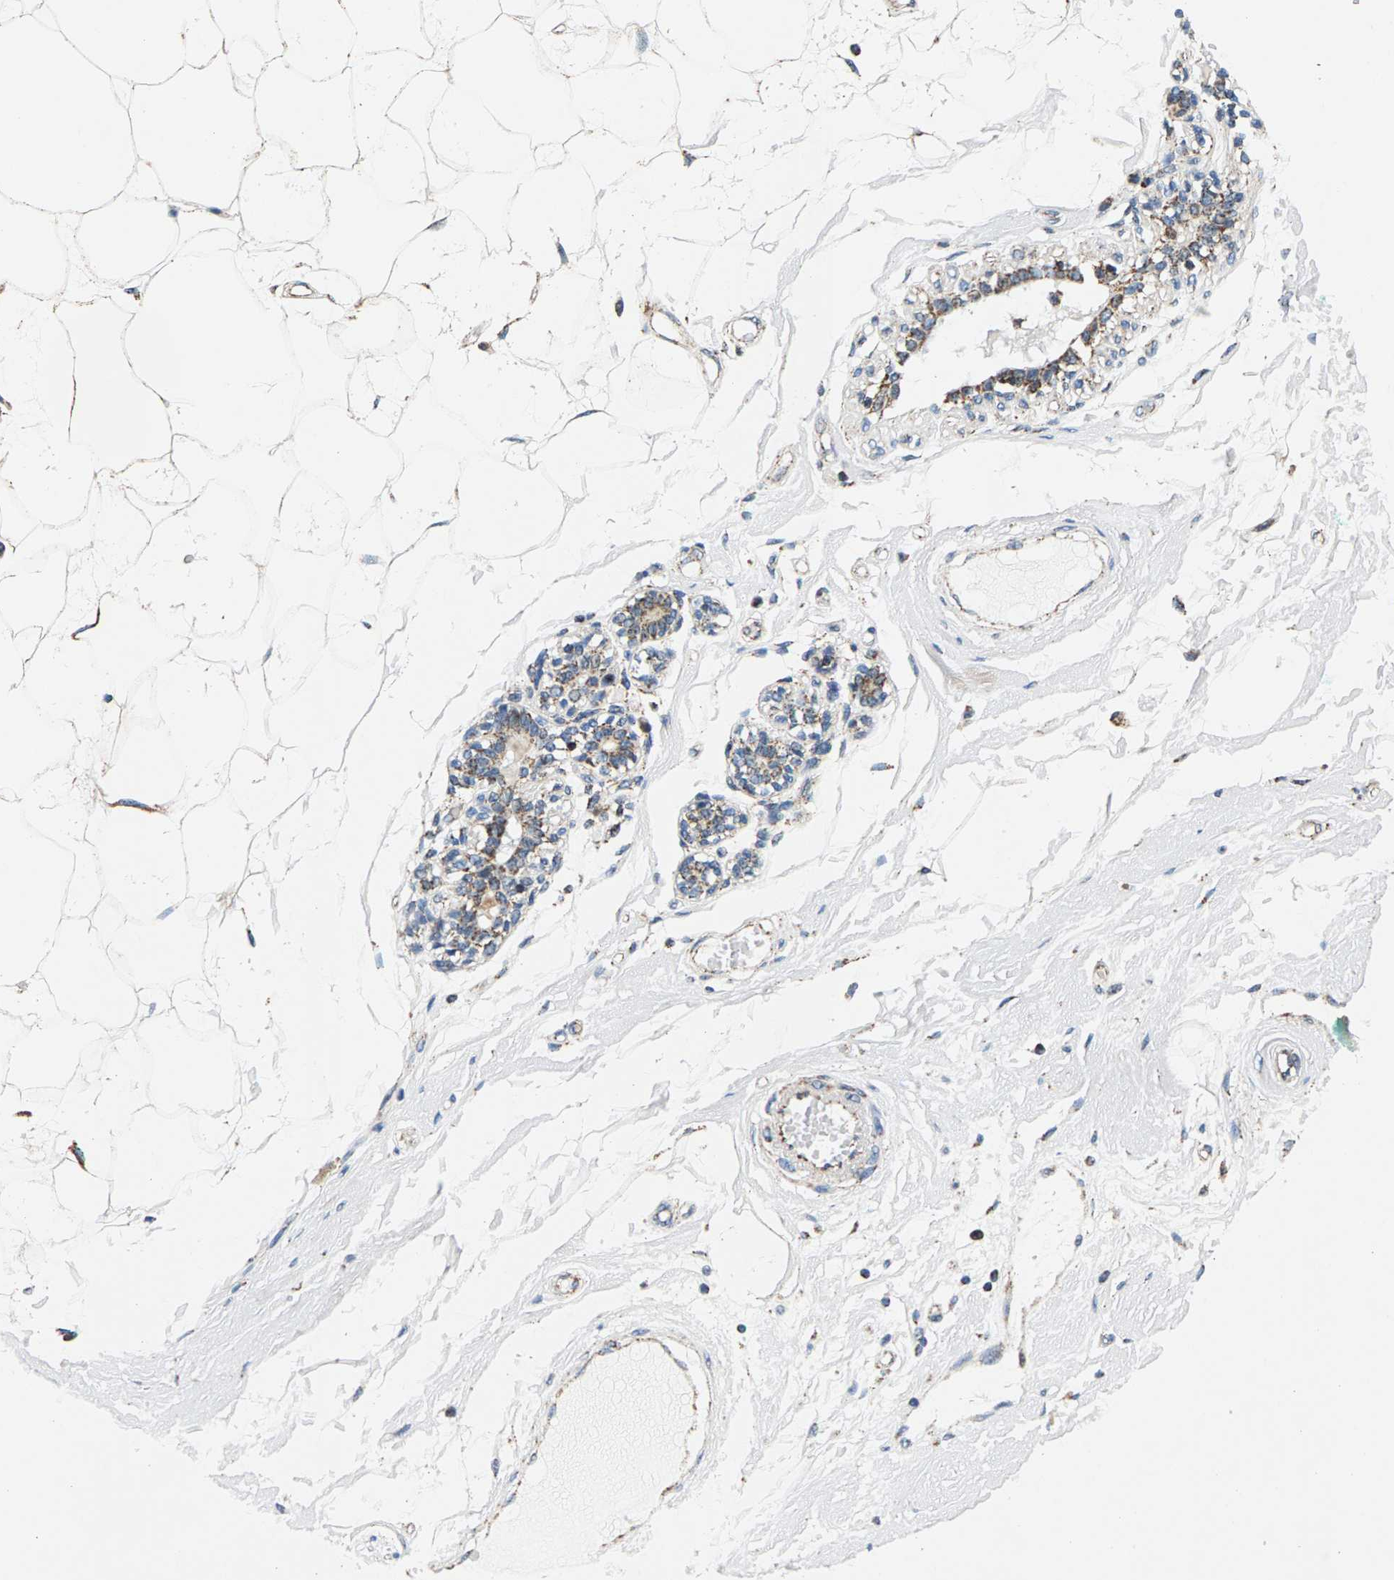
{"staining": {"intensity": "moderate", "quantity": ">75%", "location": "cytoplasmic/membranous"}, "tissue": "breast", "cell_type": "Adipocytes", "image_type": "normal", "snomed": [{"axis": "morphology", "description": "Normal tissue, NOS"}, {"axis": "morphology", "description": "Lobular carcinoma"}, {"axis": "topography", "description": "Breast"}], "caption": "A high-resolution micrograph shows IHC staining of benign breast, which demonstrates moderate cytoplasmic/membranous expression in about >75% of adipocytes.", "gene": "PDE1A", "patient": {"sex": "female", "age": 59}}